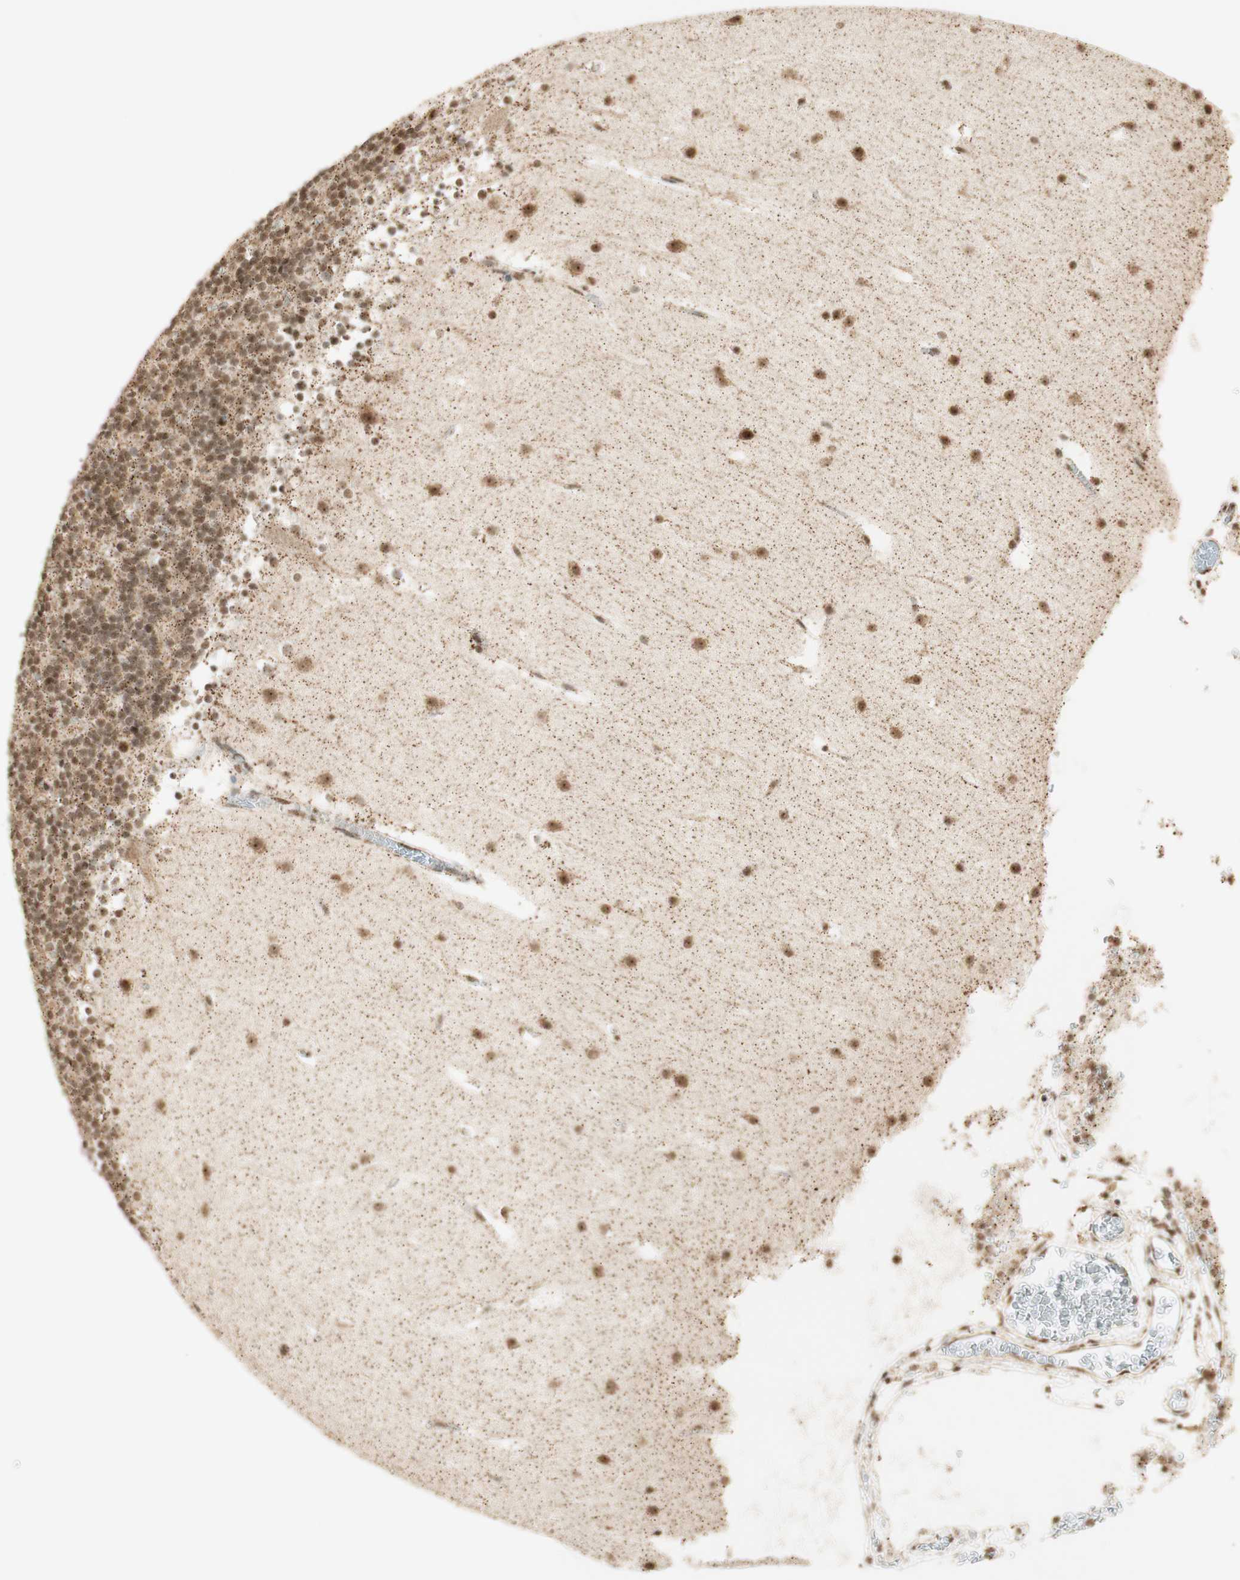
{"staining": {"intensity": "weak", "quantity": ">75%", "location": "cytoplasmic/membranous,nuclear"}, "tissue": "cerebellum", "cell_type": "Cells in granular layer", "image_type": "normal", "snomed": [{"axis": "morphology", "description": "Normal tissue, NOS"}, {"axis": "topography", "description": "Cerebellum"}], "caption": "Immunohistochemistry (IHC) of unremarkable cerebellum shows low levels of weak cytoplasmic/membranous,nuclear staining in about >75% of cells in granular layer.", "gene": "ZNF782", "patient": {"sex": "male", "age": 45}}